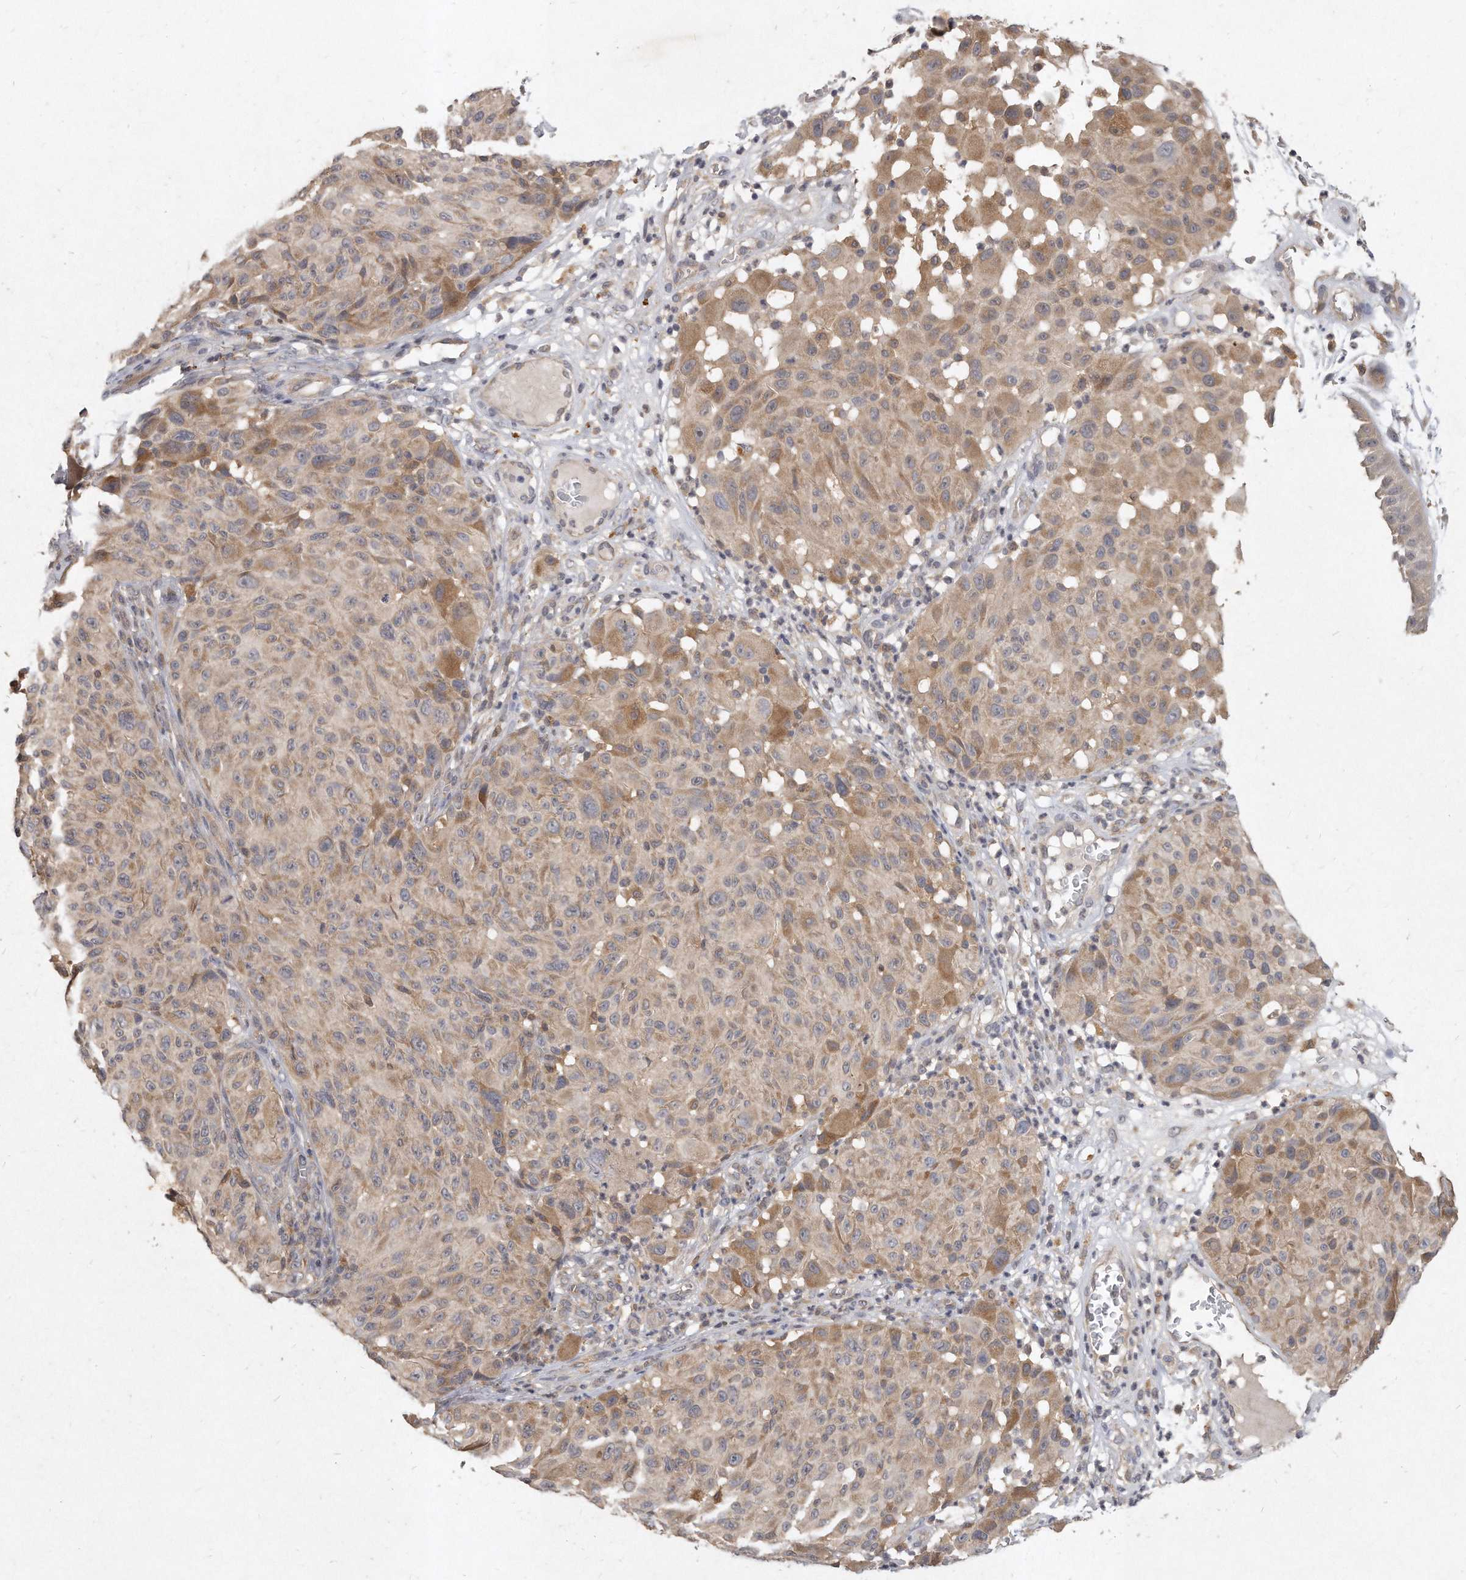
{"staining": {"intensity": "moderate", "quantity": "<25%", "location": "cytoplasmic/membranous"}, "tissue": "melanoma", "cell_type": "Tumor cells", "image_type": "cancer", "snomed": [{"axis": "morphology", "description": "Malignant melanoma, NOS"}, {"axis": "topography", "description": "Skin"}], "caption": "Tumor cells show low levels of moderate cytoplasmic/membranous expression in about <25% of cells in malignant melanoma. (DAB IHC with brightfield microscopy, high magnification).", "gene": "LGALS8", "patient": {"sex": "male", "age": 83}}